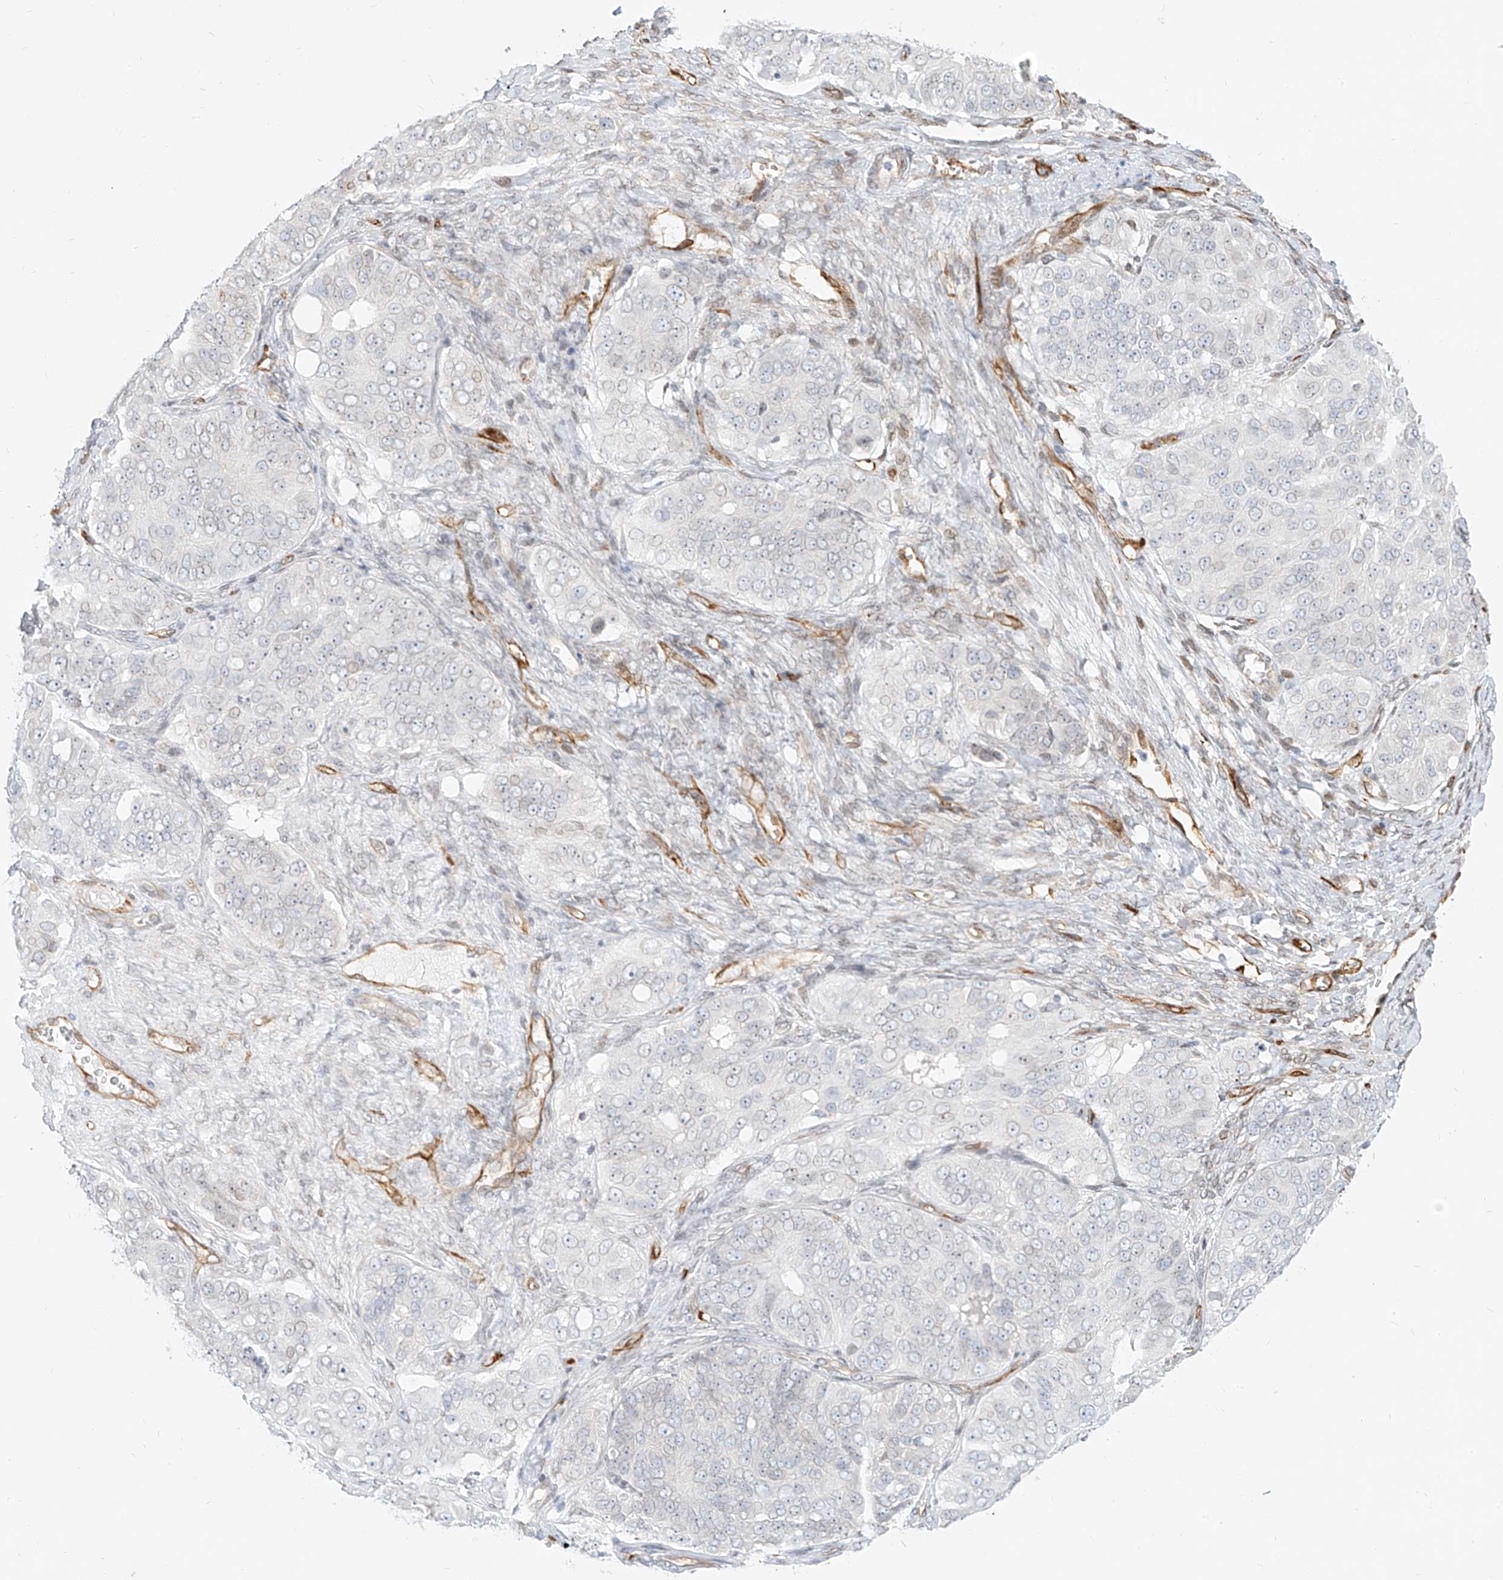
{"staining": {"intensity": "negative", "quantity": "none", "location": "none"}, "tissue": "ovarian cancer", "cell_type": "Tumor cells", "image_type": "cancer", "snomed": [{"axis": "morphology", "description": "Carcinoma, endometroid"}, {"axis": "topography", "description": "Ovary"}], "caption": "This is a histopathology image of immunohistochemistry (IHC) staining of ovarian cancer, which shows no positivity in tumor cells. The staining is performed using DAB brown chromogen with nuclei counter-stained in using hematoxylin.", "gene": "NHSL1", "patient": {"sex": "female", "age": 51}}